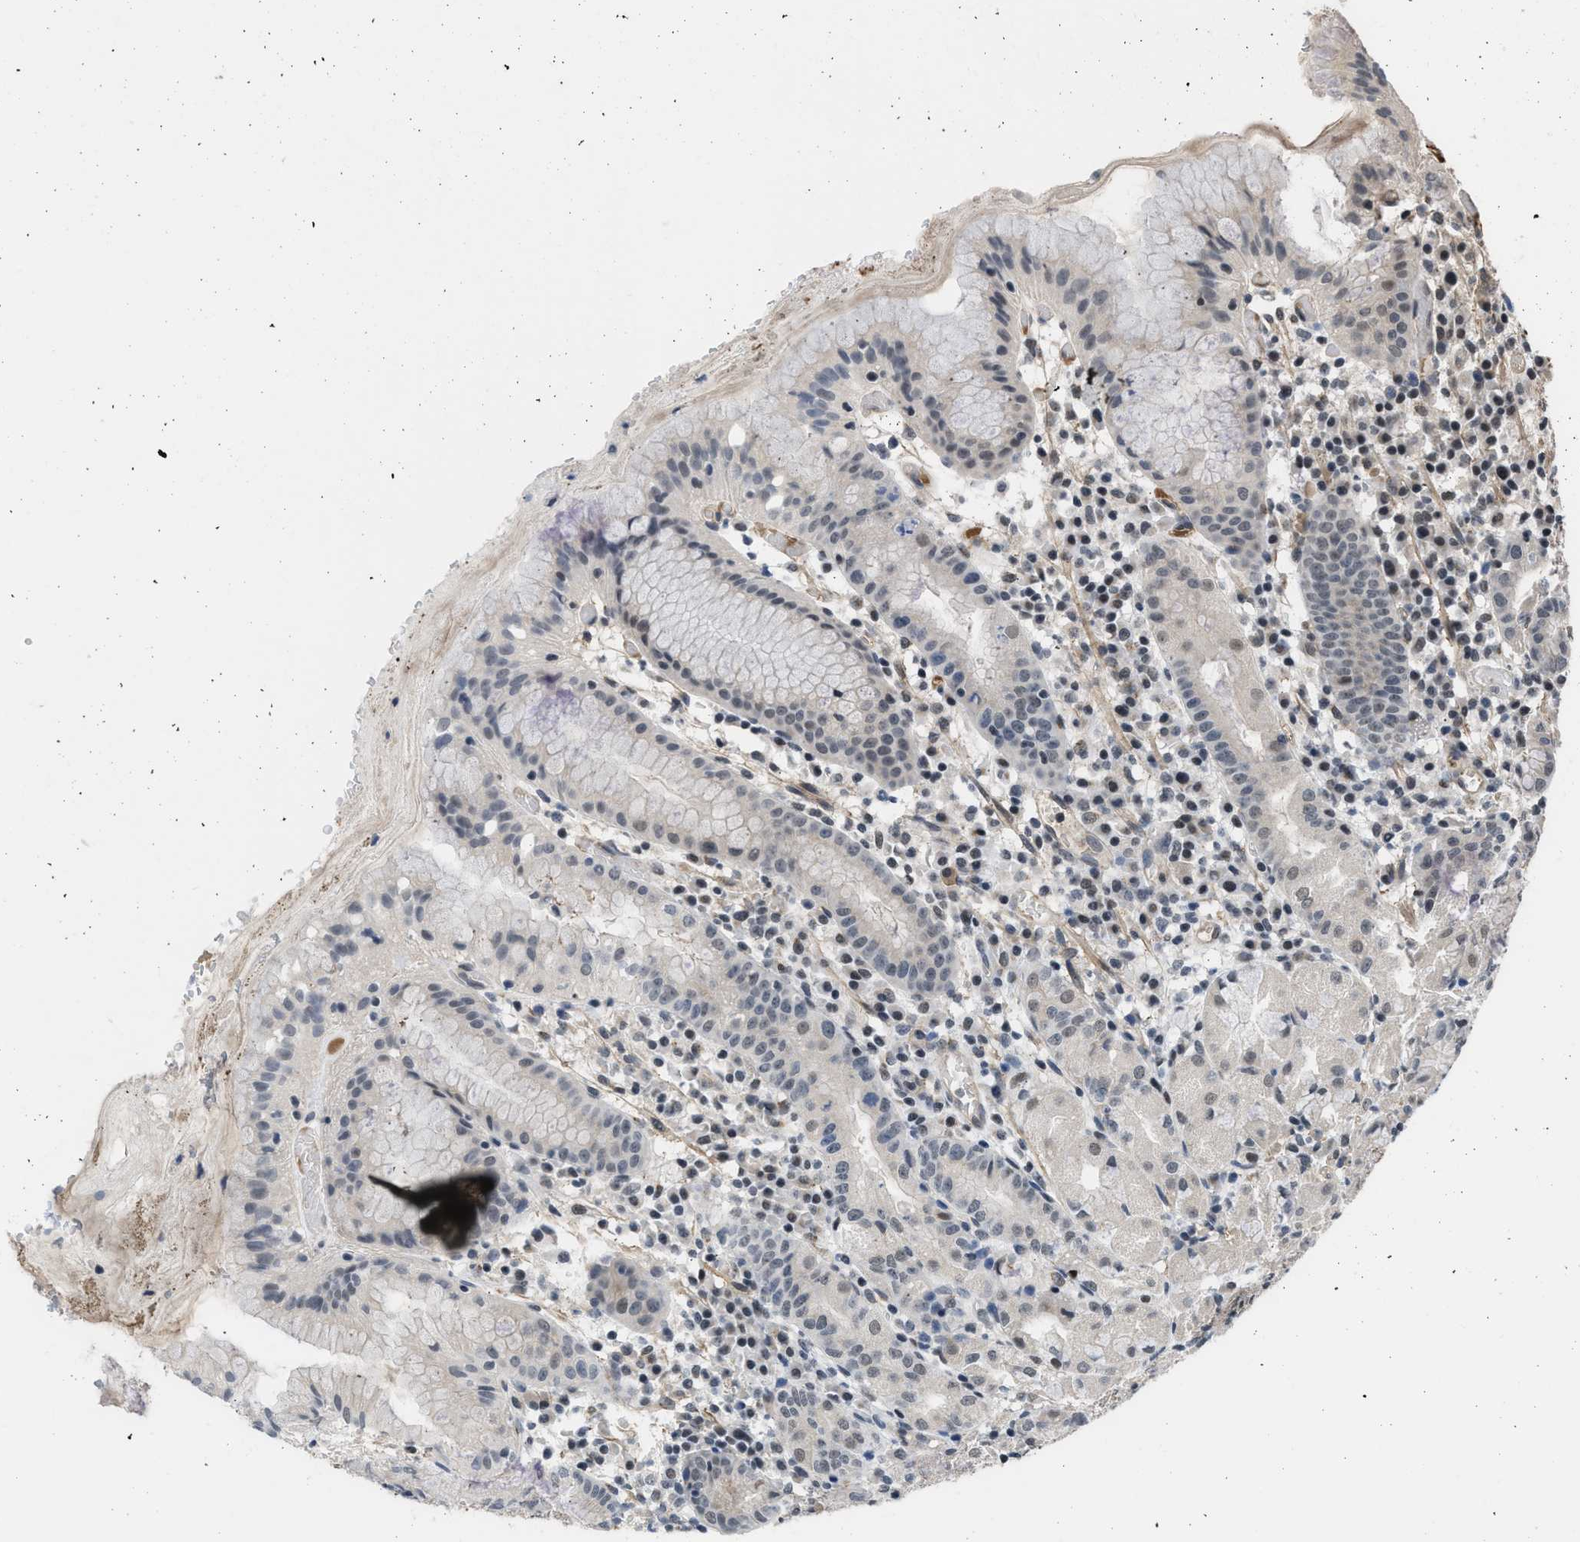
{"staining": {"intensity": "weak", "quantity": "<25%", "location": "nuclear"}, "tissue": "stomach", "cell_type": "Glandular cells", "image_type": "normal", "snomed": [{"axis": "morphology", "description": "Normal tissue, NOS"}, {"axis": "topography", "description": "Stomach"}, {"axis": "topography", "description": "Stomach, lower"}], "caption": "Immunohistochemistry (IHC) of benign stomach reveals no positivity in glandular cells.", "gene": "TERF2IP", "patient": {"sex": "female", "age": 75}}